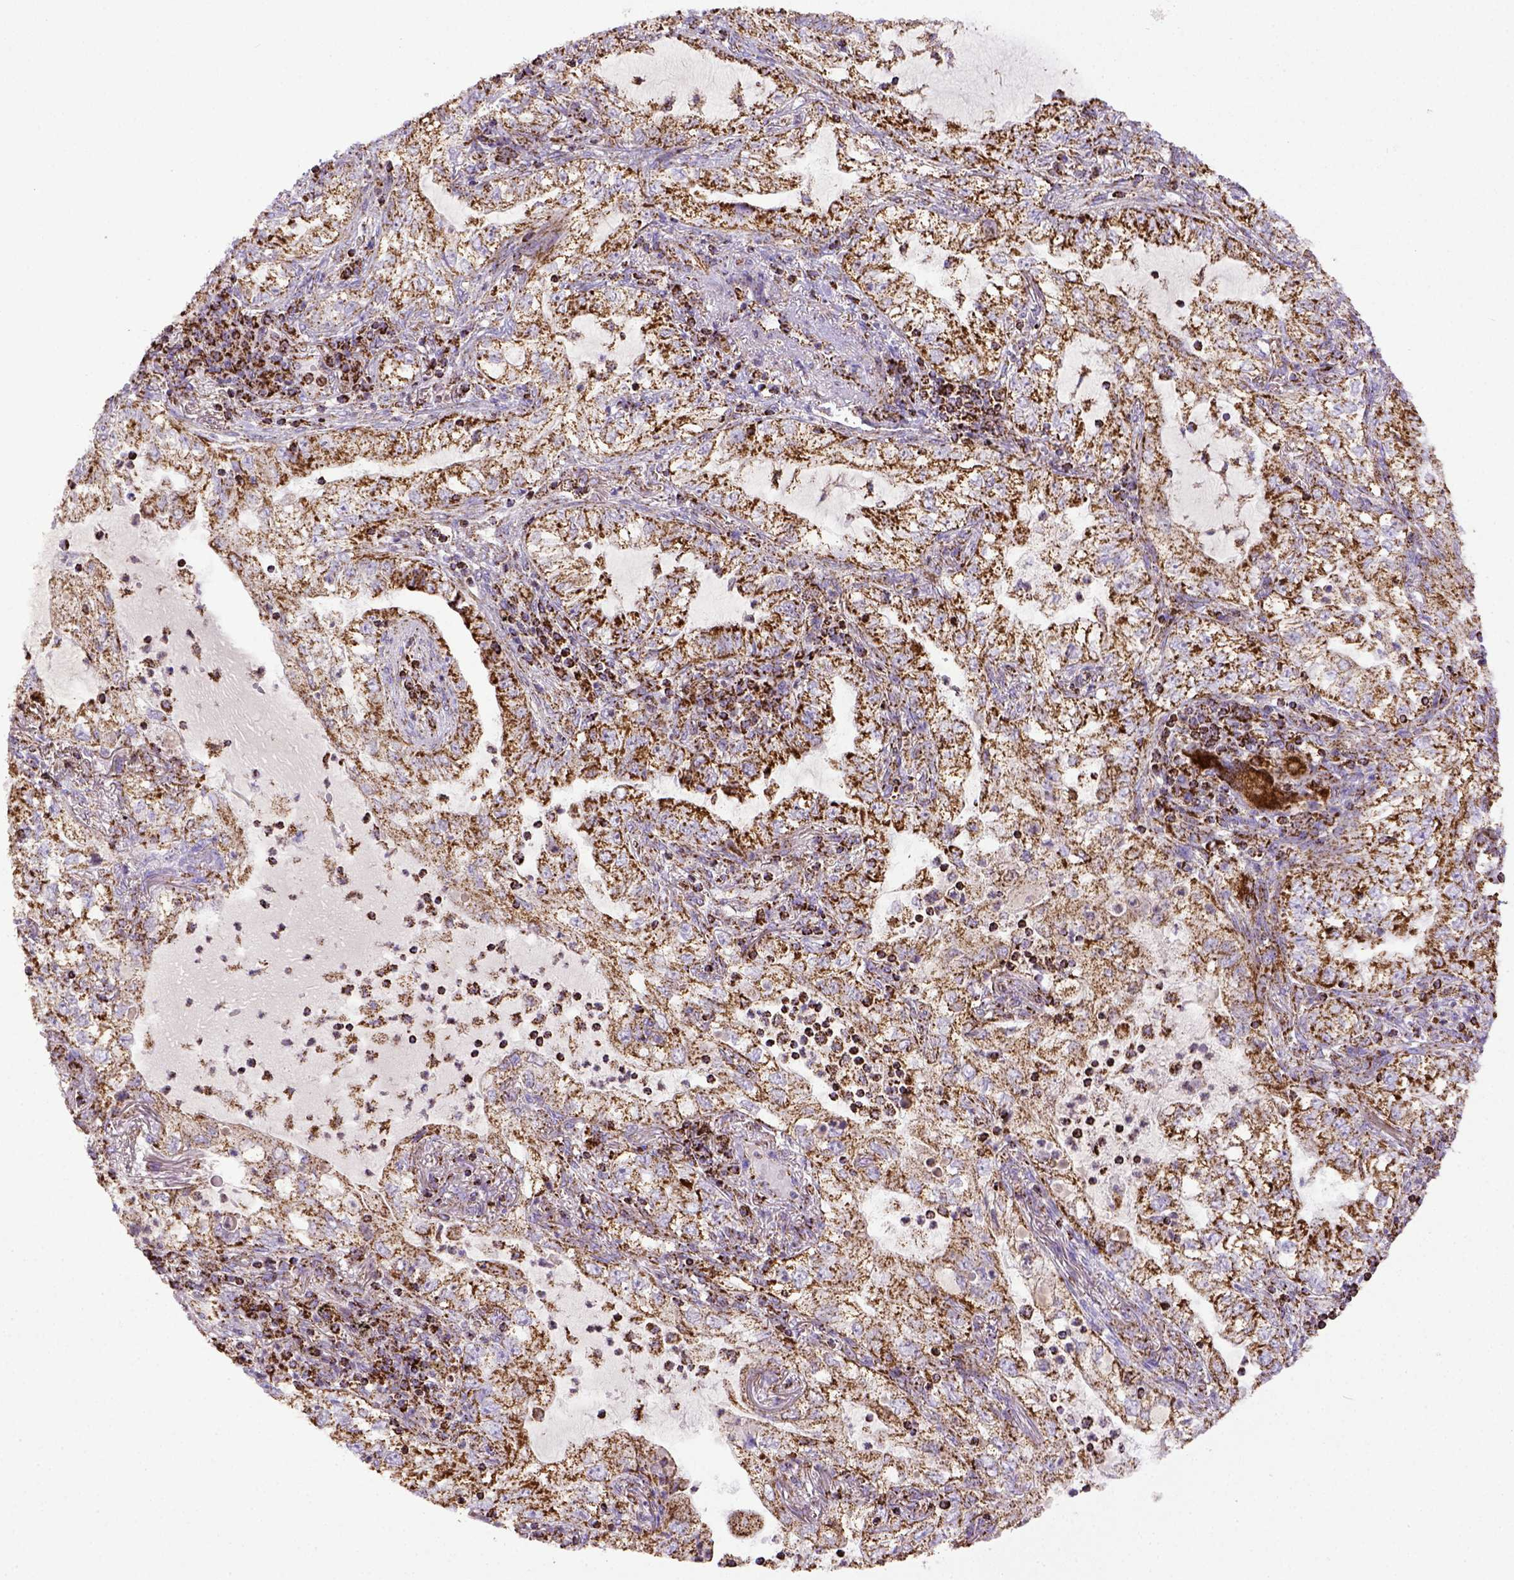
{"staining": {"intensity": "strong", "quantity": ">75%", "location": "cytoplasmic/membranous"}, "tissue": "lung cancer", "cell_type": "Tumor cells", "image_type": "cancer", "snomed": [{"axis": "morphology", "description": "Adenocarcinoma, NOS"}, {"axis": "topography", "description": "Lung"}], "caption": "The photomicrograph displays immunohistochemical staining of lung adenocarcinoma. There is strong cytoplasmic/membranous positivity is identified in about >75% of tumor cells.", "gene": "MT-CO1", "patient": {"sex": "female", "age": 73}}